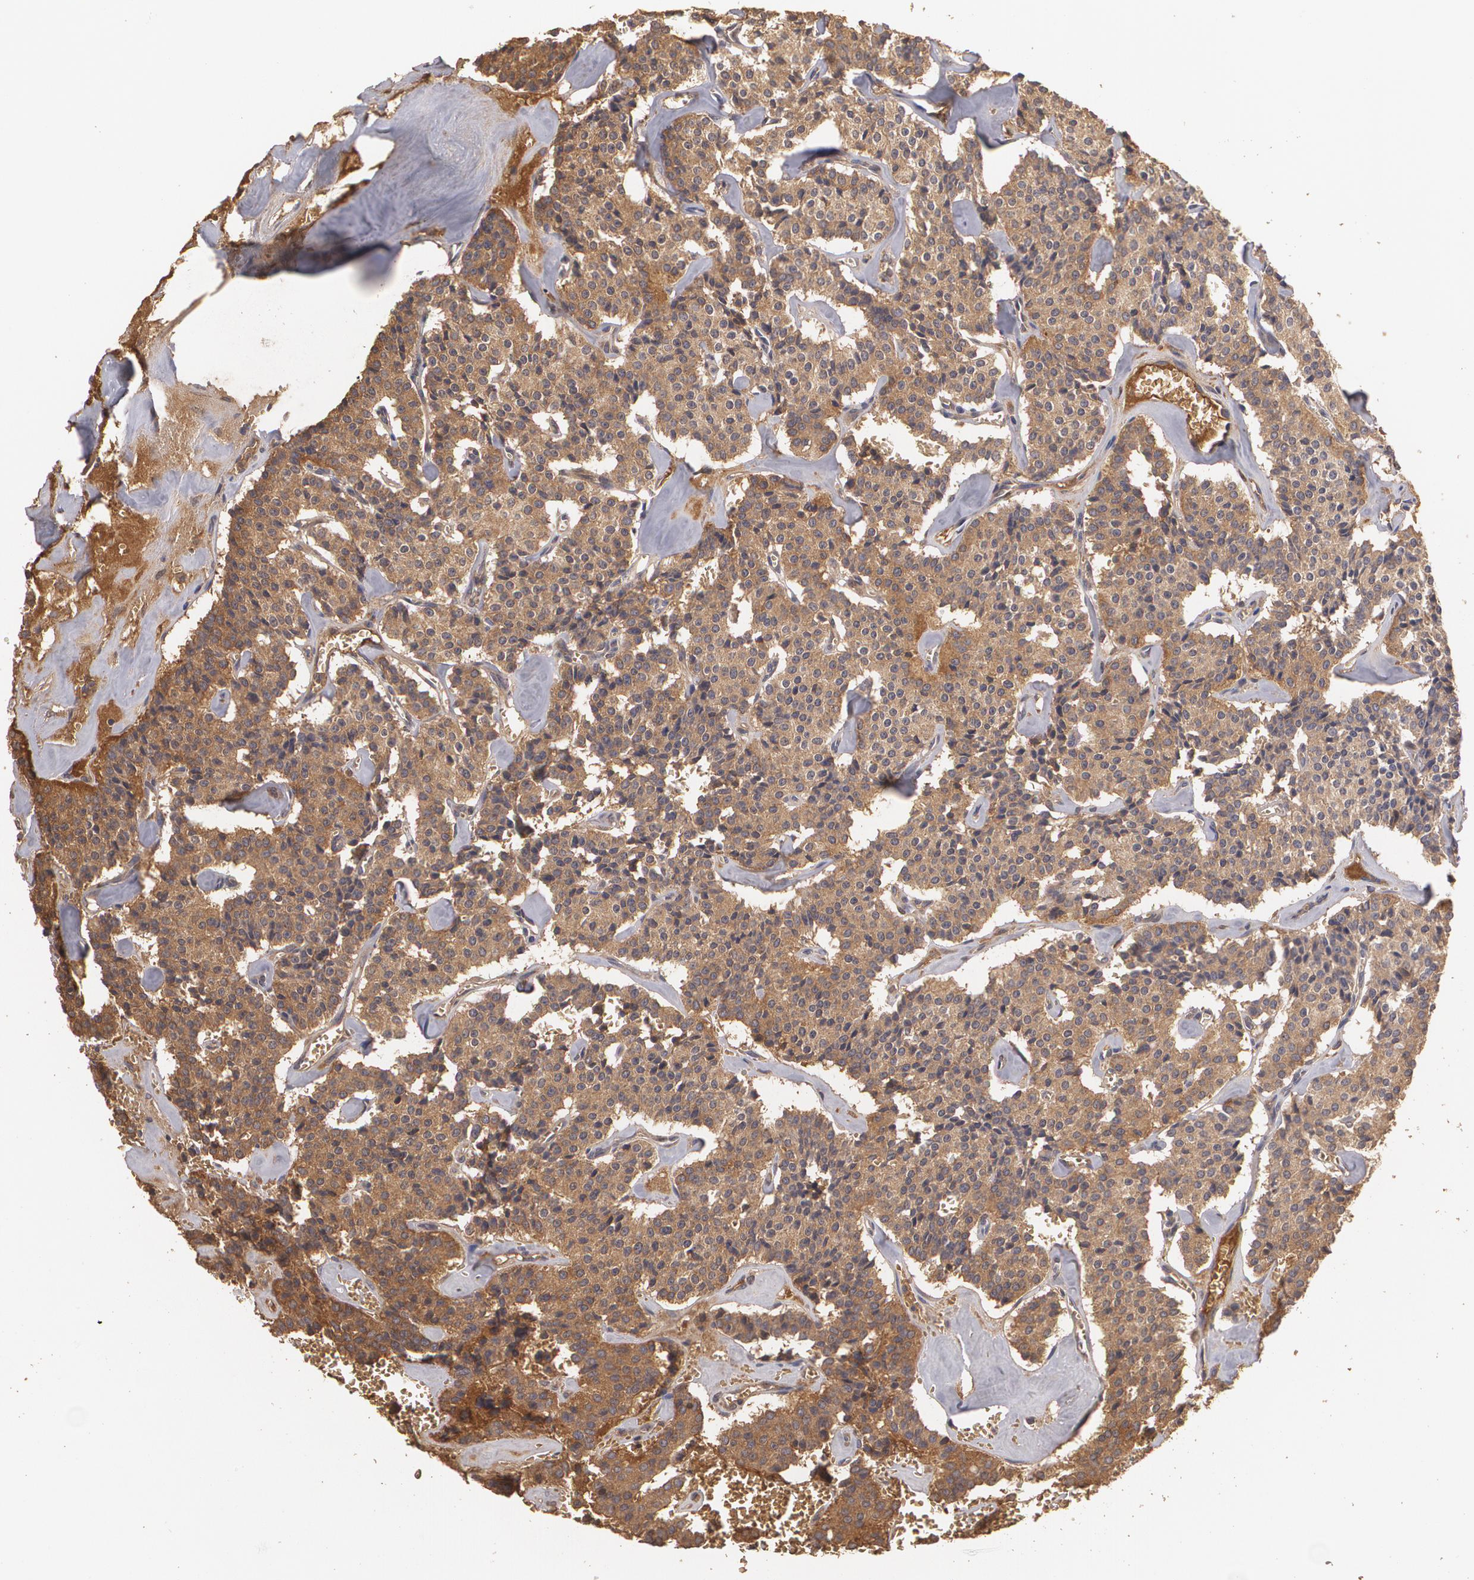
{"staining": {"intensity": "moderate", "quantity": ">75%", "location": "cytoplasmic/membranous"}, "tissue": "carcinoid", "cell_type": "Tumor cells", "image_type": "cancer", "snomed": [{"axis": "morphology", "description": "Carcinoid, malignant, NOS"}, {"axis": "topography", "description": "Bronchus"}], "caption": "There is medium levels of moderate cytoplasmic/membranous expression in tumor cells of malignant carcinoid, as demonstrated by immunohistochemical staining (brown color).", "gene": "PON1", "patient": {"sex": "male", "age": 55}}